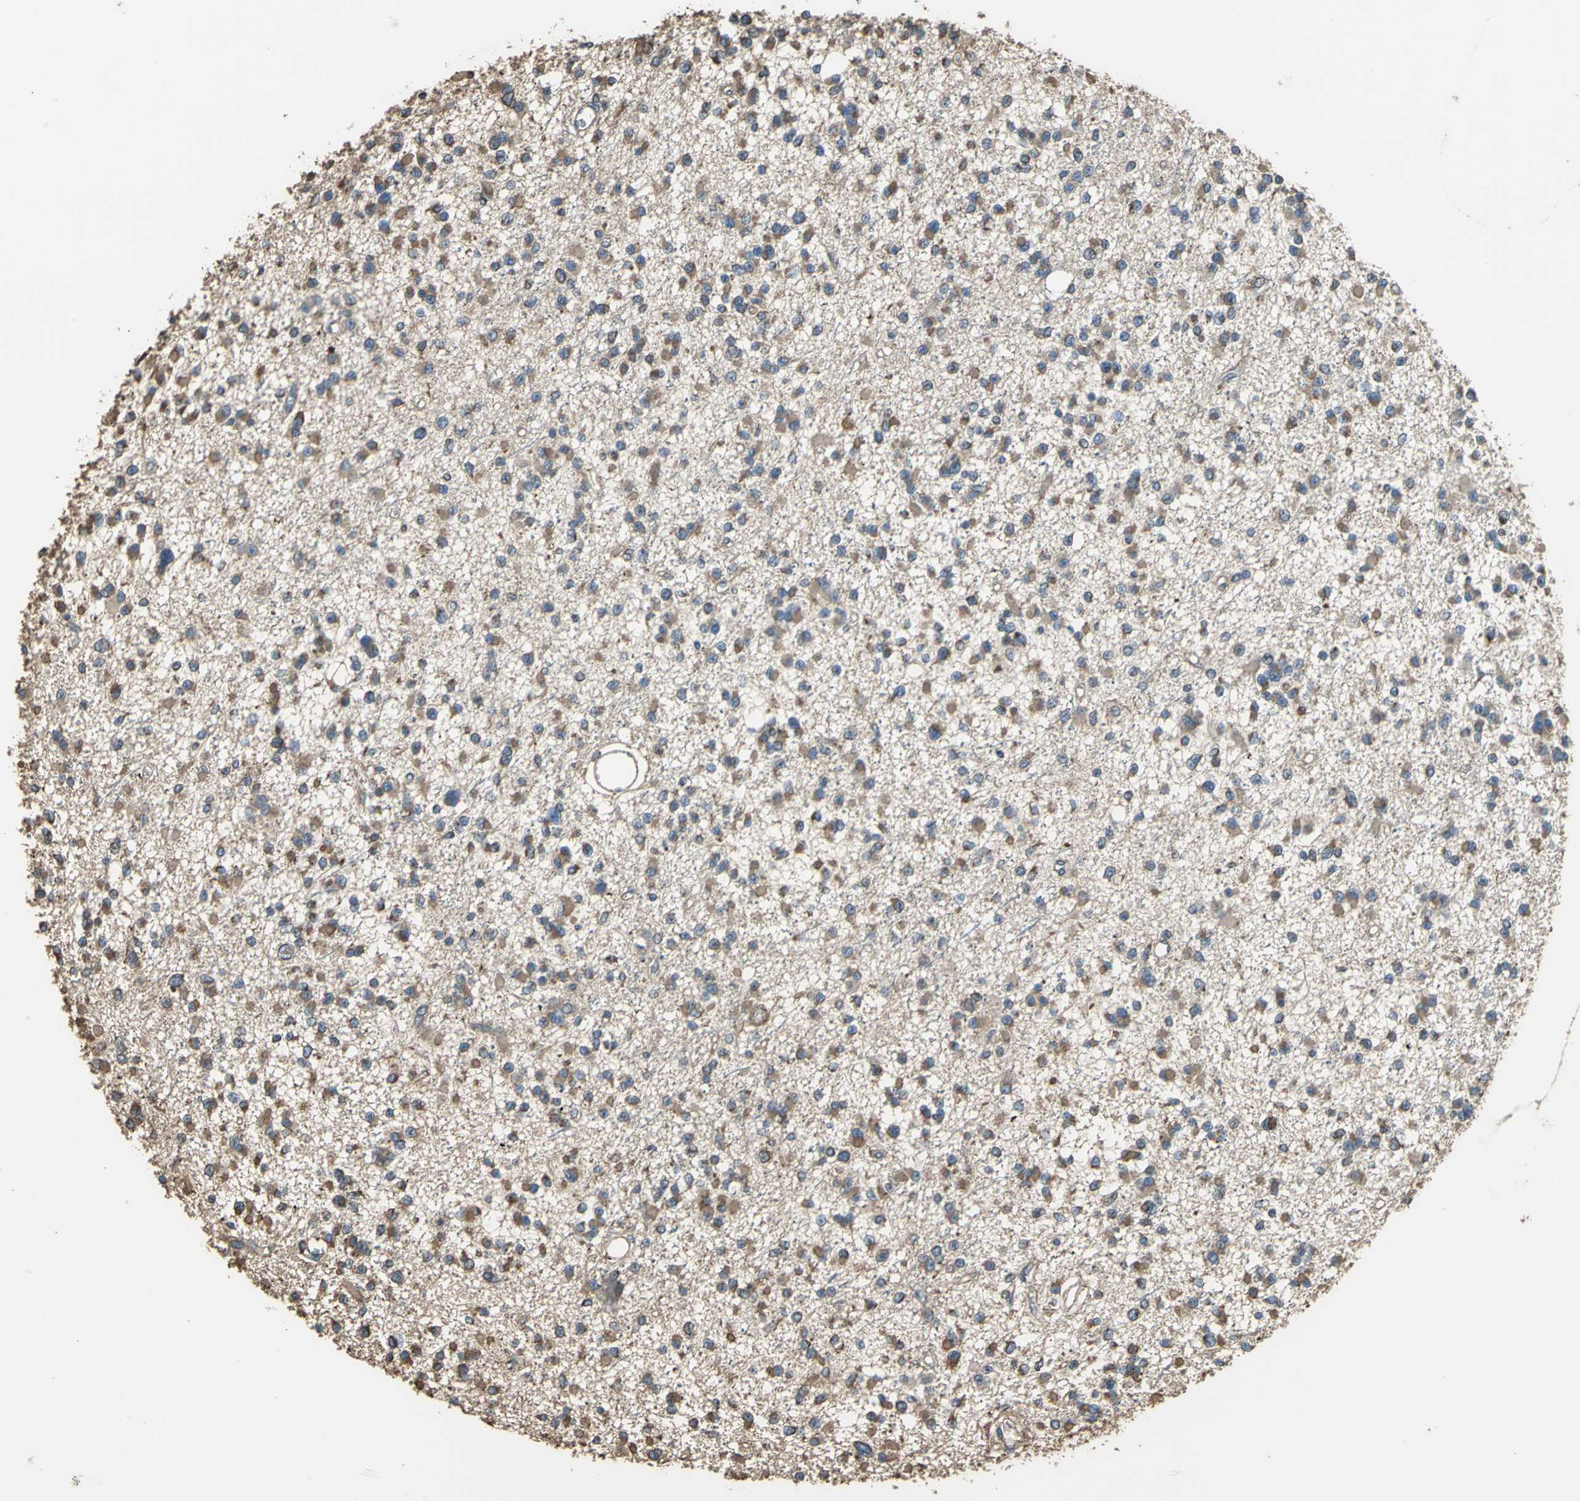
{"staining": {"intensity": "strong", "quantity": ">75%", "location": "cytoplasmic/membranous"}, "tissue": "glioma", "cell_type": "Tumor cells", "image_type": "cancer", "snomed": [{"axis": "morphology", "description": "Glioma, malignant, Low grade"}, {"axis": "topography", "description": "Brain"}], "caption": "Immunohistochemical staining of glioma demonstrates high levels of strong cytoplasmic/membranous positivity in approximately >75% of tumor cells. Using DAB (brown) and hematoxylin (blue) stains, captured at high magnification using brightfield microscopy.", "gene": "GPANK1", "patient": {"sex": "female", "age": 22}}